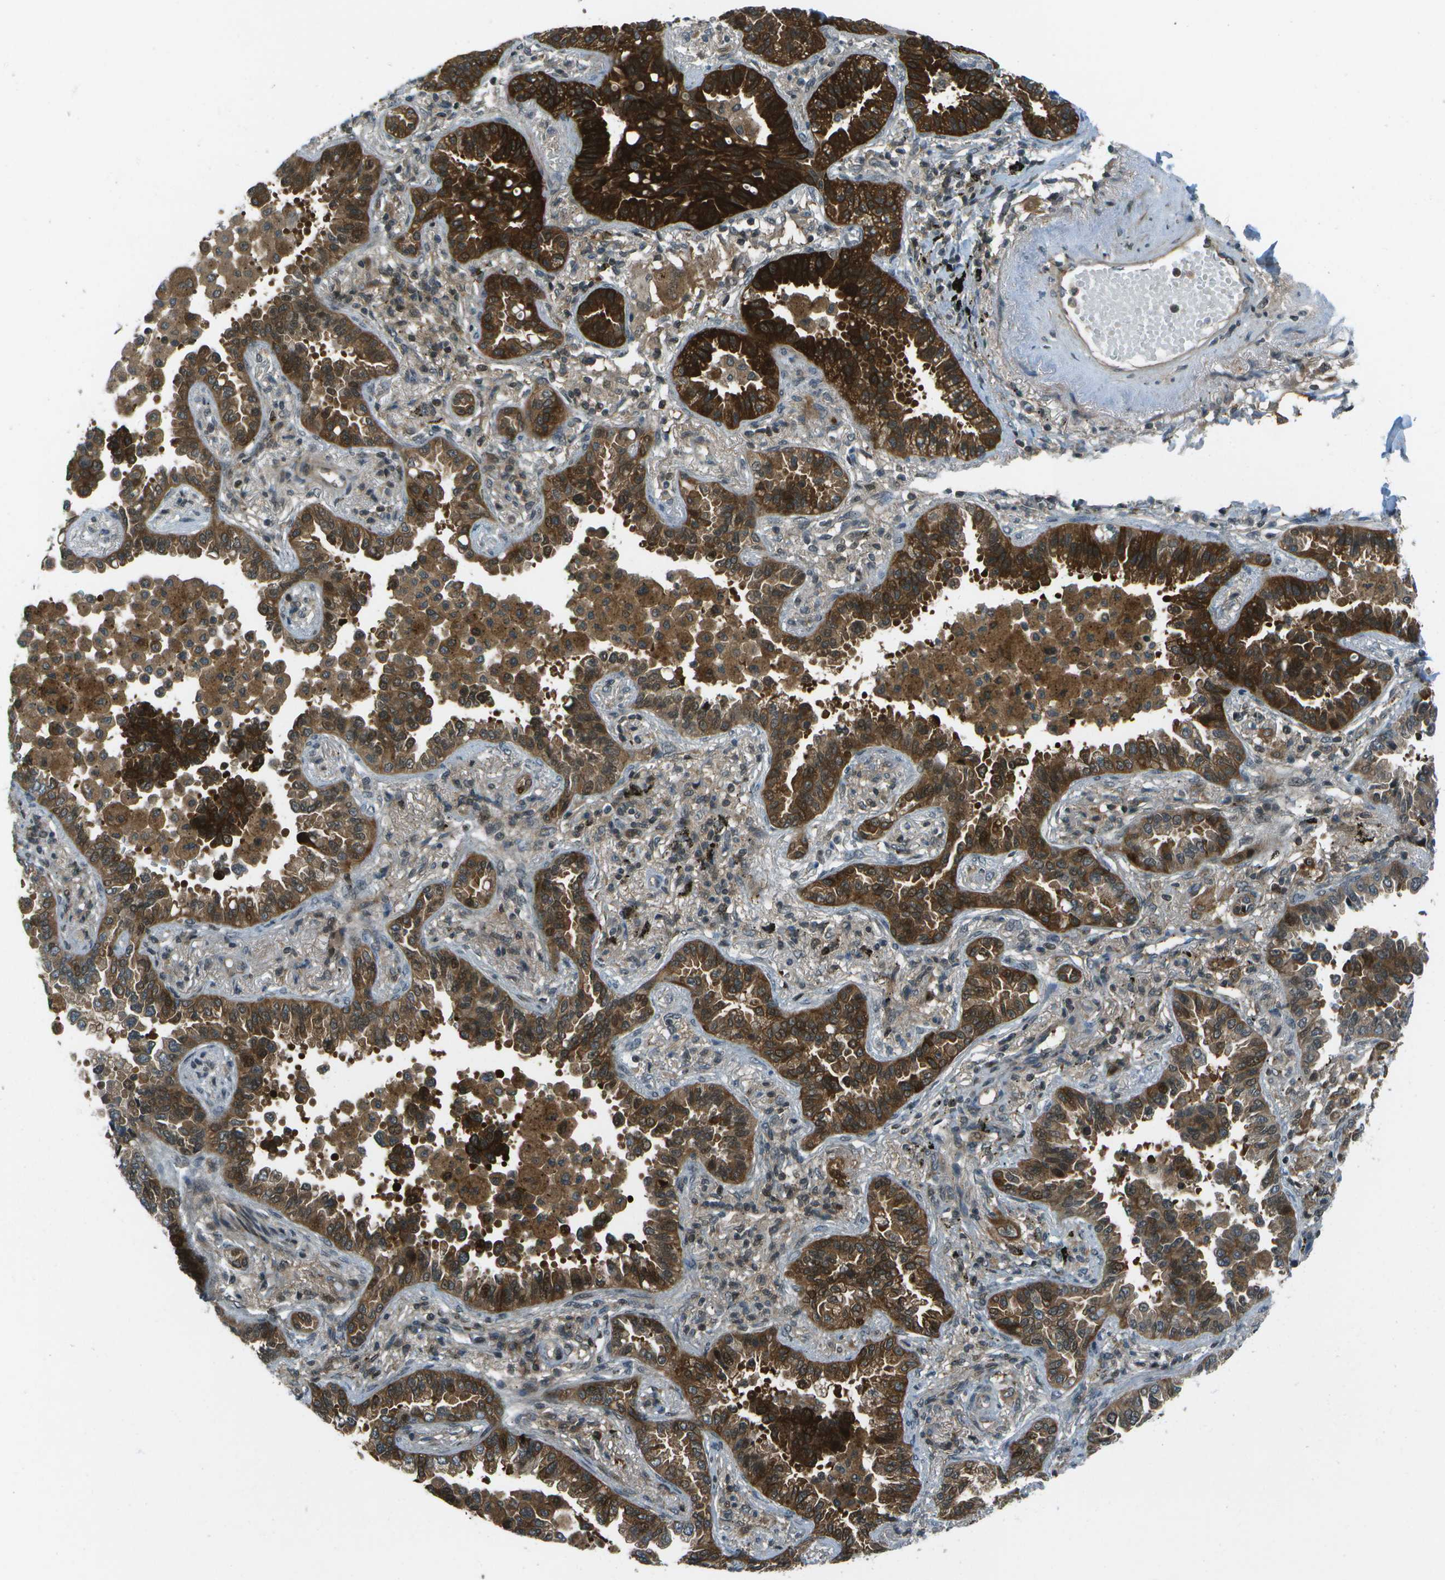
{"staining": {"intensity": "strong", "quantity": ">75%", "location": "cytoplasmic/membranous"}, "tissue": "lung cancer", "cell_type": "Tumor cells", "image_type": "cancer", "snomed": [{"axis": "morphology", "description": "Normal tissue, NOS"}, {"axis": "morphology", "description": "Adenocarcinoma, NOS"}, {"axis": "topography", "description": "Lung"}], "caption": "Lung cancer (adenocarcinoma) stained with DAB IHC shows high levels of strong cytoplasmic/membranous staining in about >75% of tumor cells.", "gene": "TMEM19", "patient": {"sex": "male", "age": 59}}